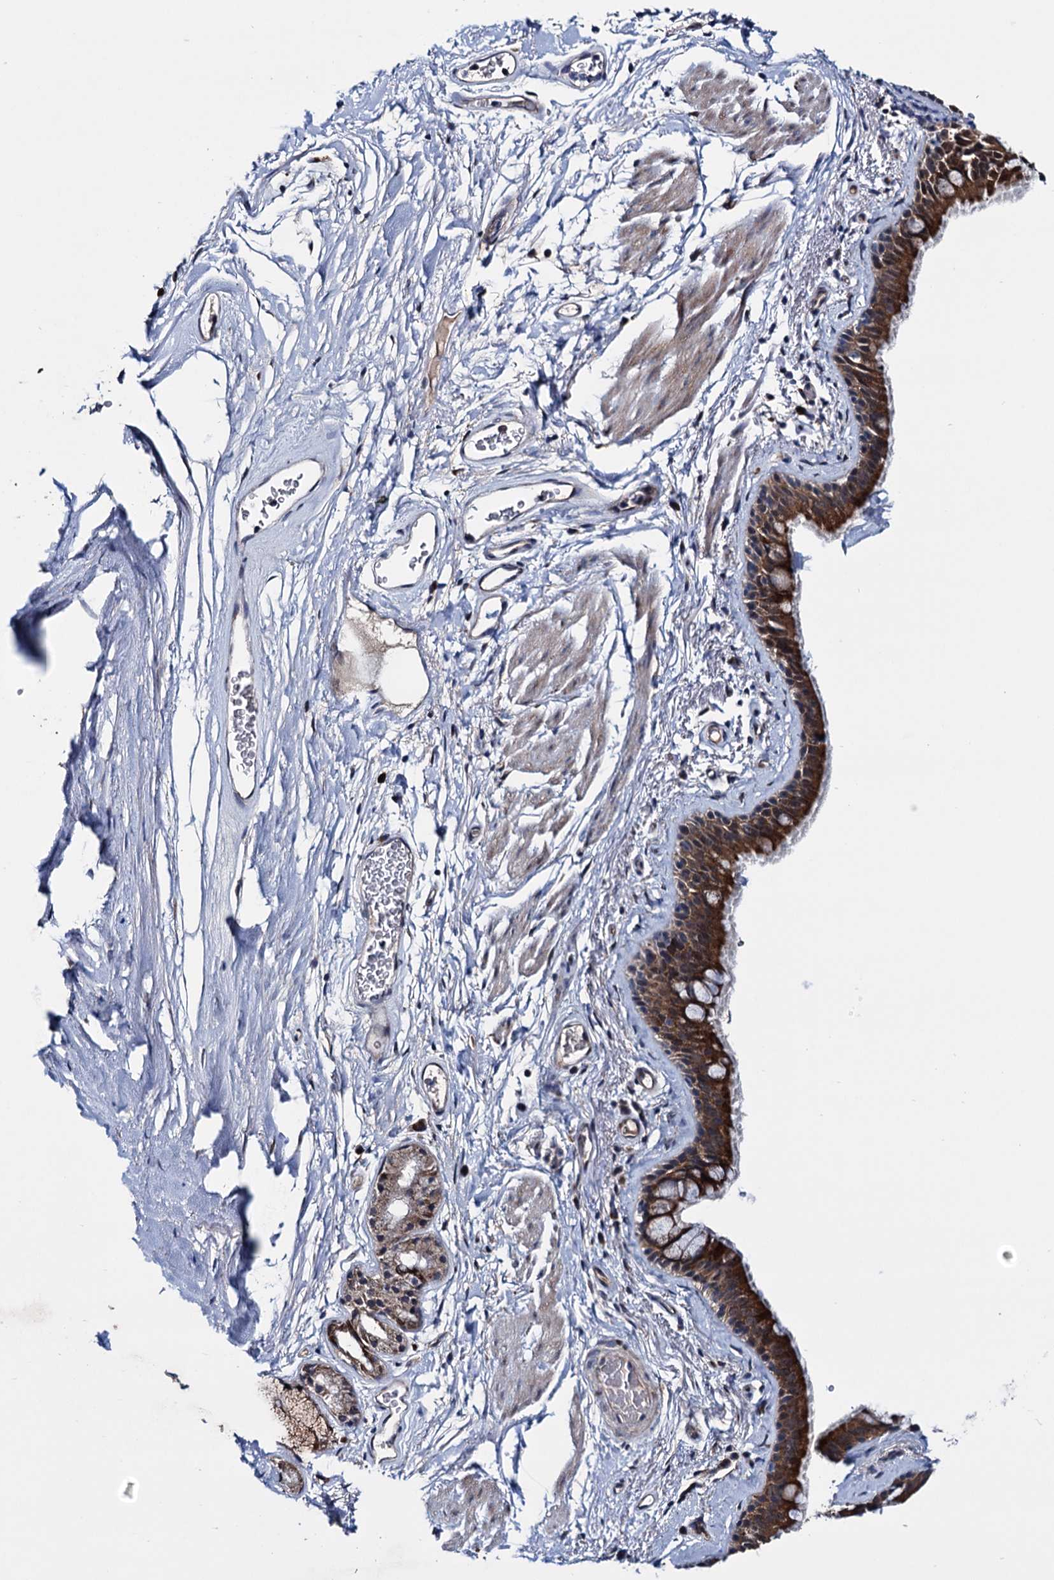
{"staining": {"intensity": "strong", "quantity": ">75%", "location": "cytoplasmic/membranous"}, "tissue": "bronchus", "cell_type": "Respiratory epithelial cells", "image_type": "normal", "snomed": [{"axis": "morphology", "description": "Normal tissue, NOS"}, {"axis": "topography", "description": "Cartilage tissue"}], "caption": "The immunohistochemical stain labels strong cytoplasmic/membranous staining in respiratory epithelial cells of normal bronchus.", "gene": "EYA4", "patient": {"sex": "male", "age": 63}}